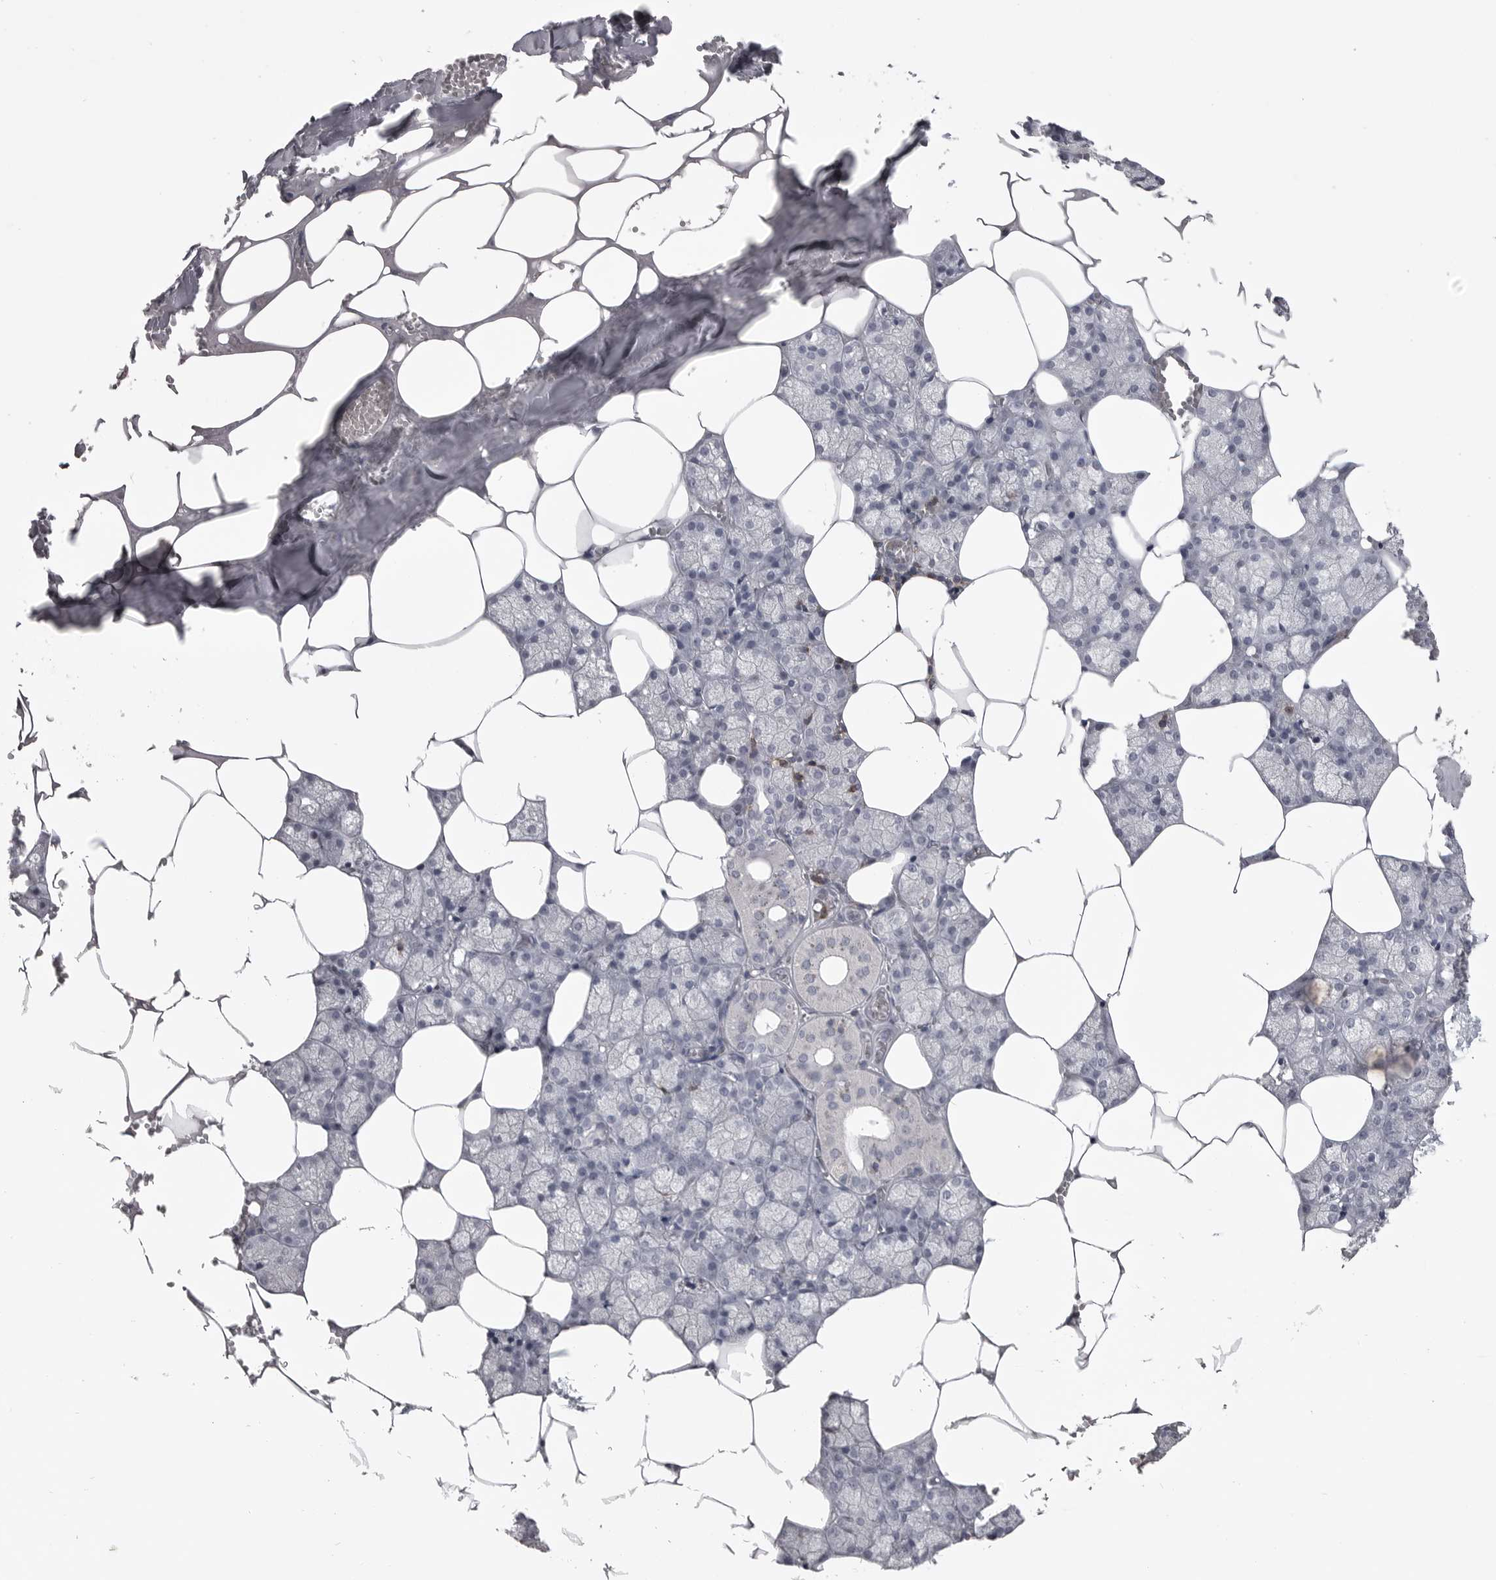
{"staining": {"intensity": "negative", "quantity": "none", "location": "none"}, "tissue": "salivary gland", "cell_type": "Glandular cells", "image_type": "normal", "snomed": [{"axis": "morphology", "description": "Normal tissue, NOS"}, {"axis": "topography", "description": "Salivary gland"}], "caption": "Glandular cells are negative for brown protein staining in unremarkable salivary gland. (IHC, brightfield microscopy, high magnification).", "gene": "ITGAL", "patient": {"sex": "male", "age": 62}}